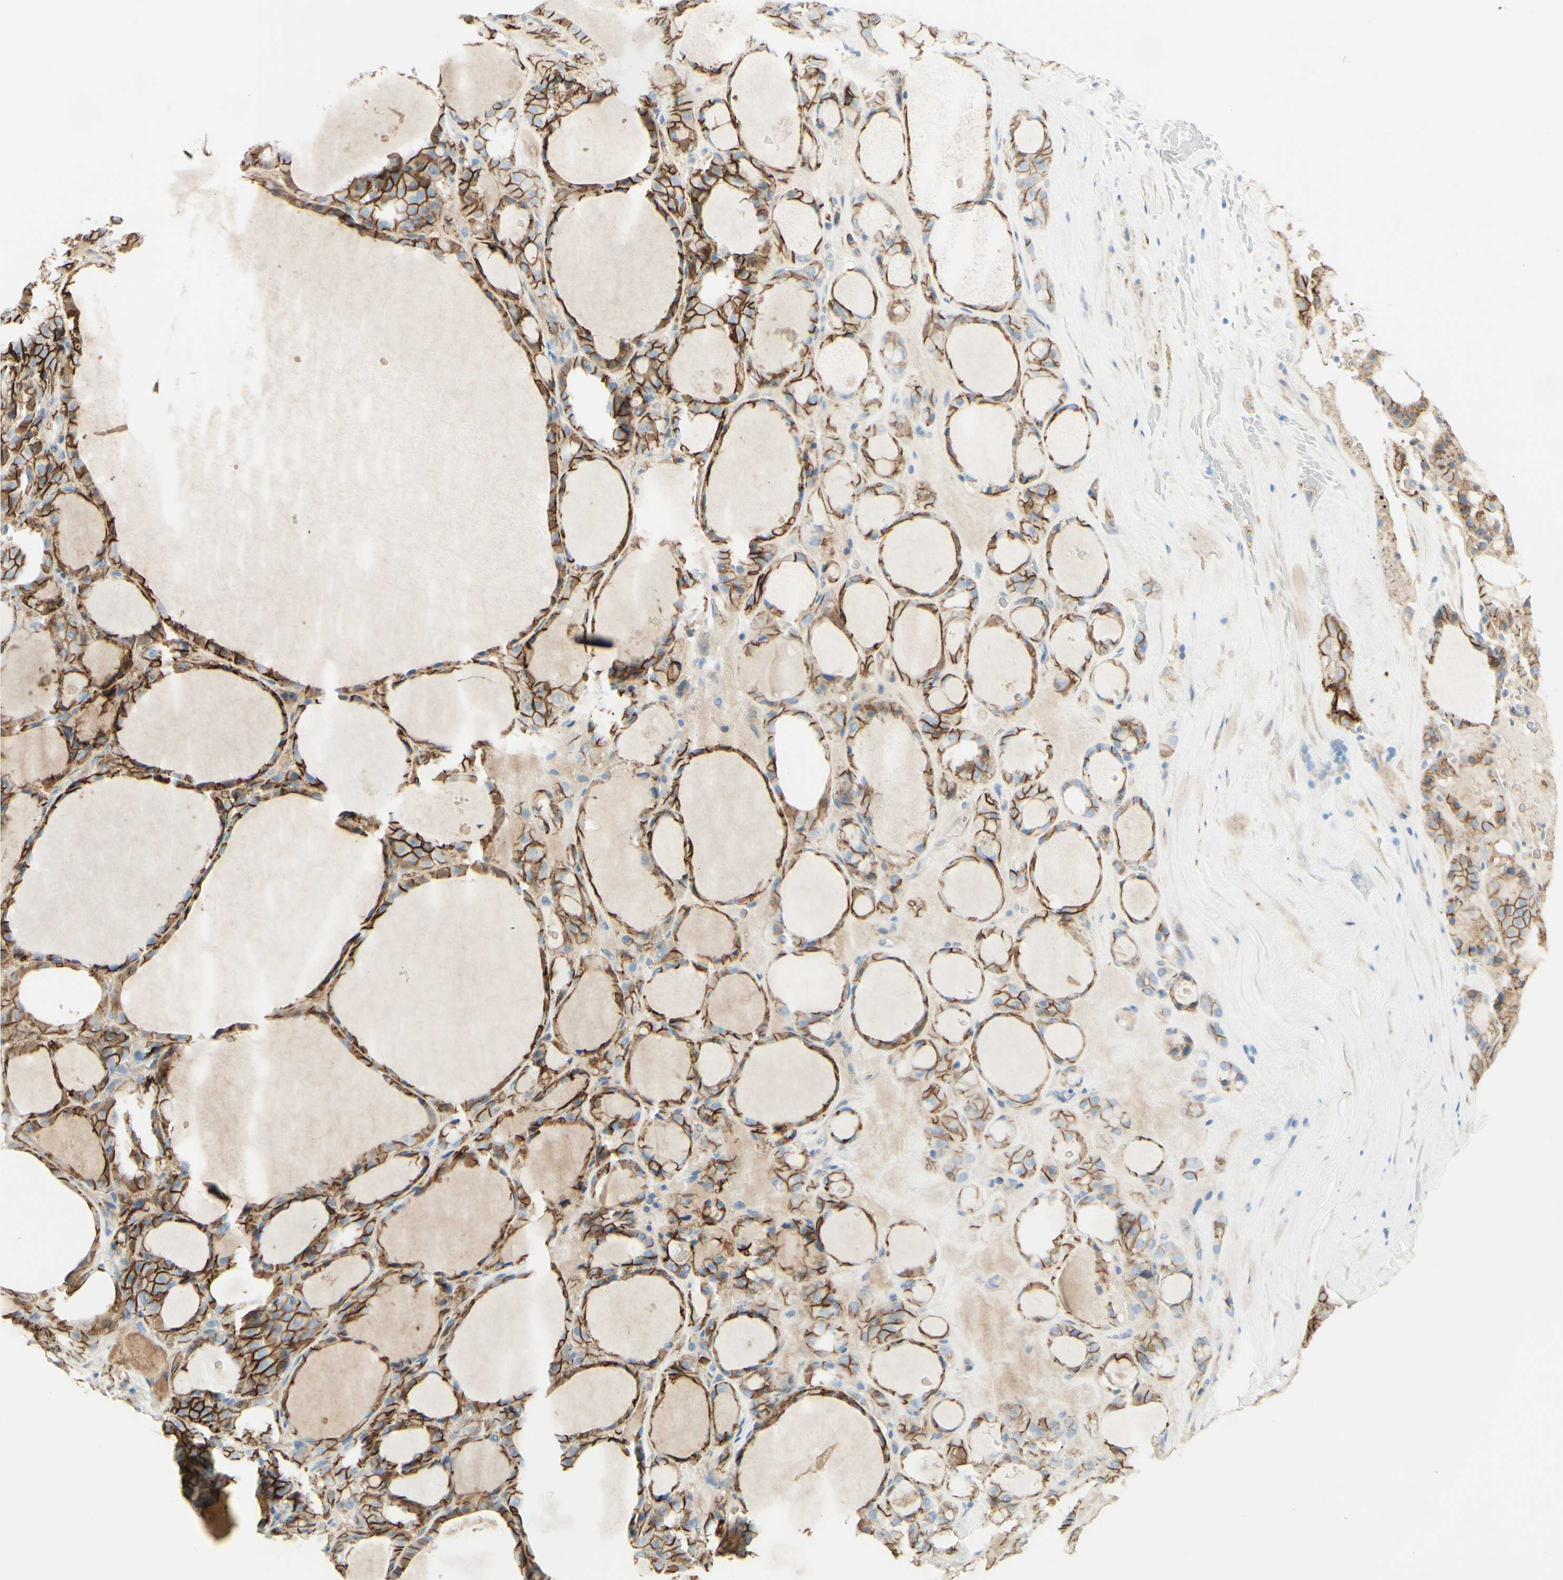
{"staining": {"intensity": "moderate", "quantity": ">75%", "location": "cytoplasmic/membranous"}, "tissue": "thyroid gland", "cell_type": "Glandular cells", "image_type": "normal", "snomed": [{"axis": "morphology", "description": "Normal tissue, NOS"}, {"axis": "morphology", "description": "Carcinoma, NOS"}, {"axis": "topography", "description": "Thyroid gland"}], "caption": "An immunohistochemistry (IHC) image of unremarkable tissue is shown. Protein staining in brown labels moderate cytoplasmic/membranous positivity in thyroid gland within glandular cells.", "gene": "ALCAM", "patient": {"sex": "female", "age": 86}}